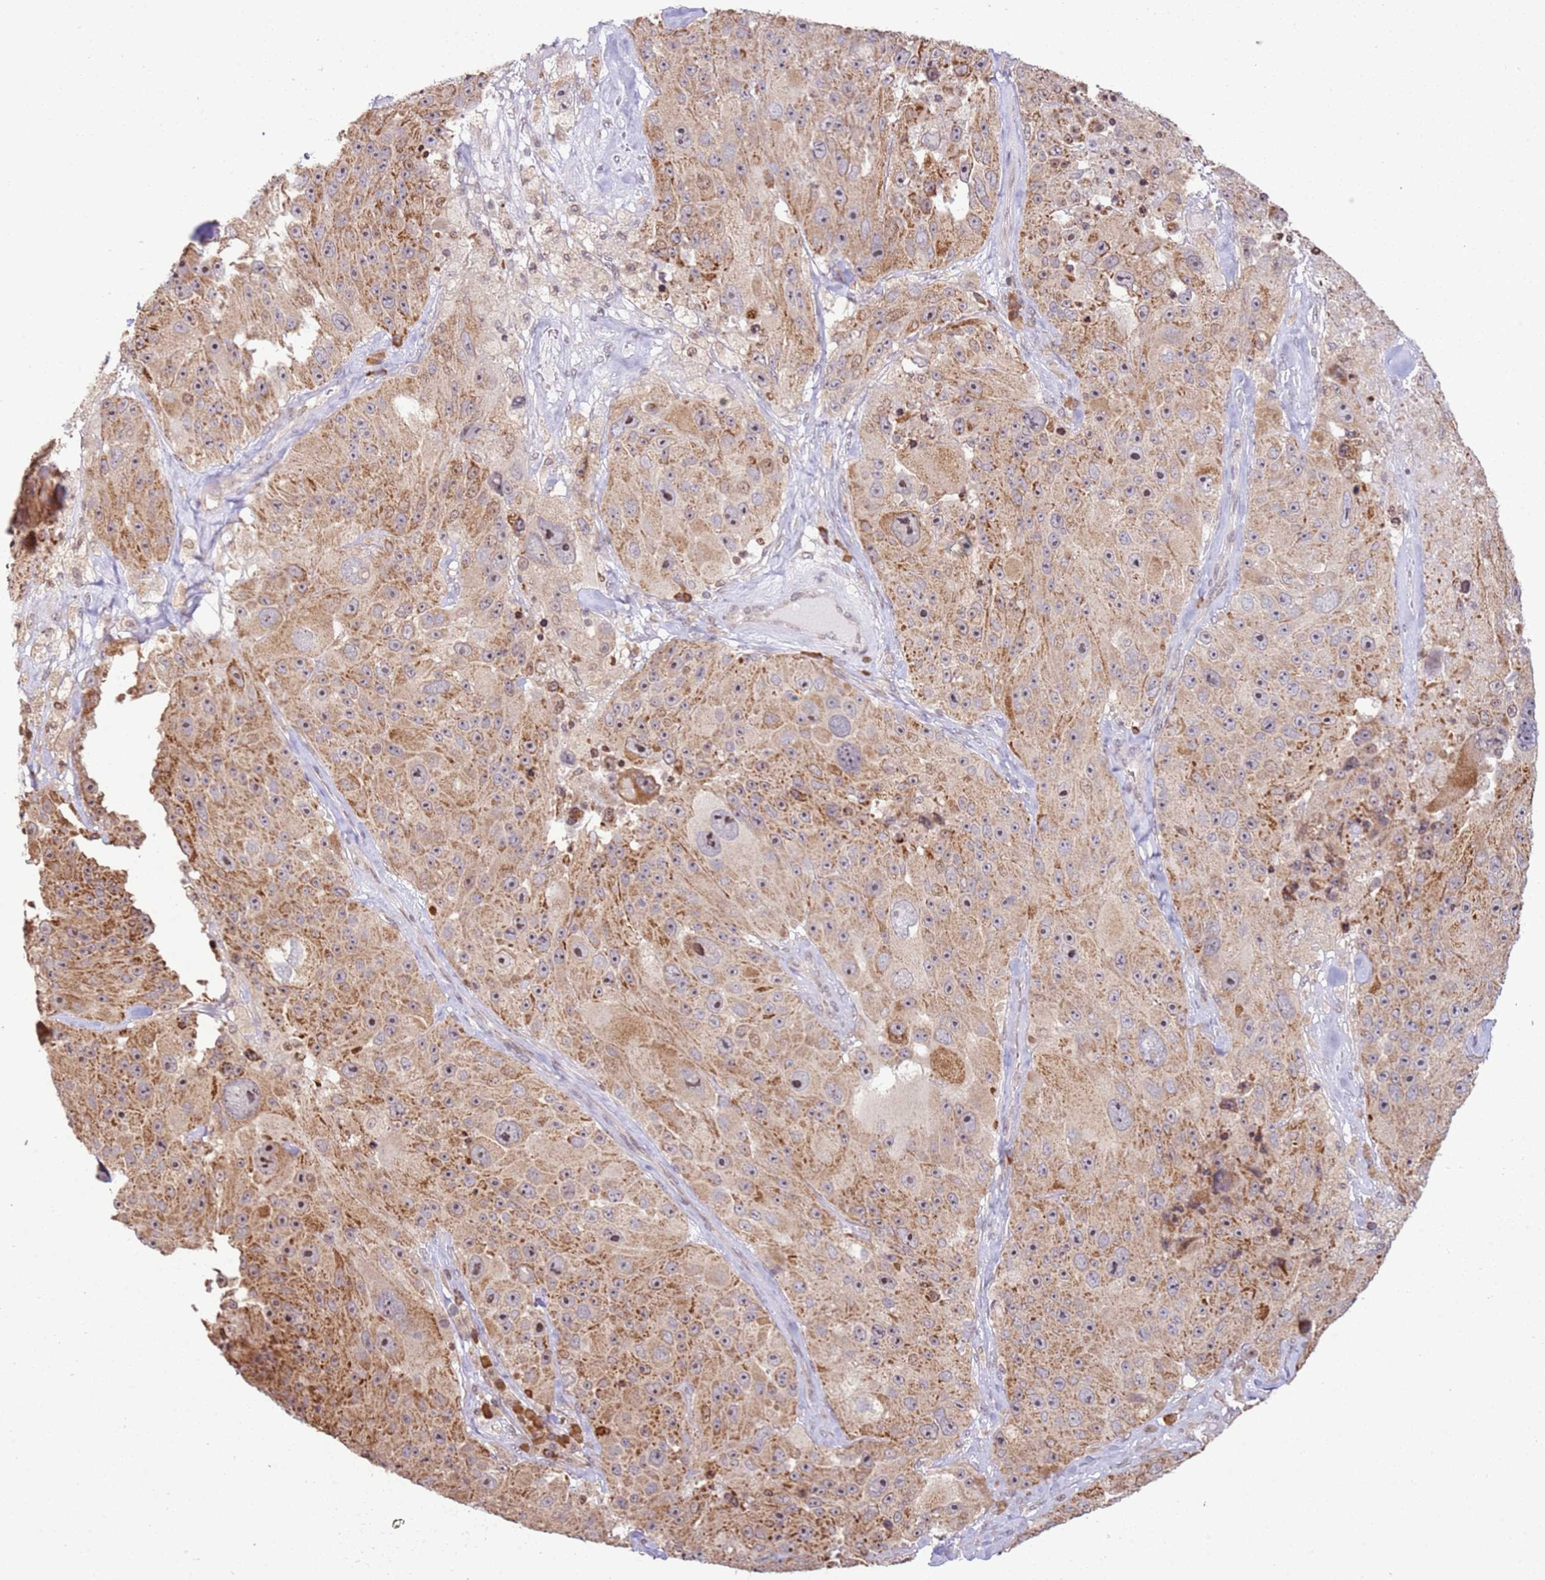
{"staining": {"intensity": "moderate", "quantity": ">75%", "location": "cytoplasmic/membranous"}, "tissue": "melanoma", "cell_type": "Tumor cells", "image_type": "cancer", "snomed": [{"axis": "morphology", "description": "Malignant melanoma, Metastatic site"}, {"axis": "topography", "description": "Lymph node"}], "caption": "Human melanoma stained with a protein marker displays moderate staining in tumor cells.", "gene": "SCAF1", "patient": {"sex": "male", "age": 62}}